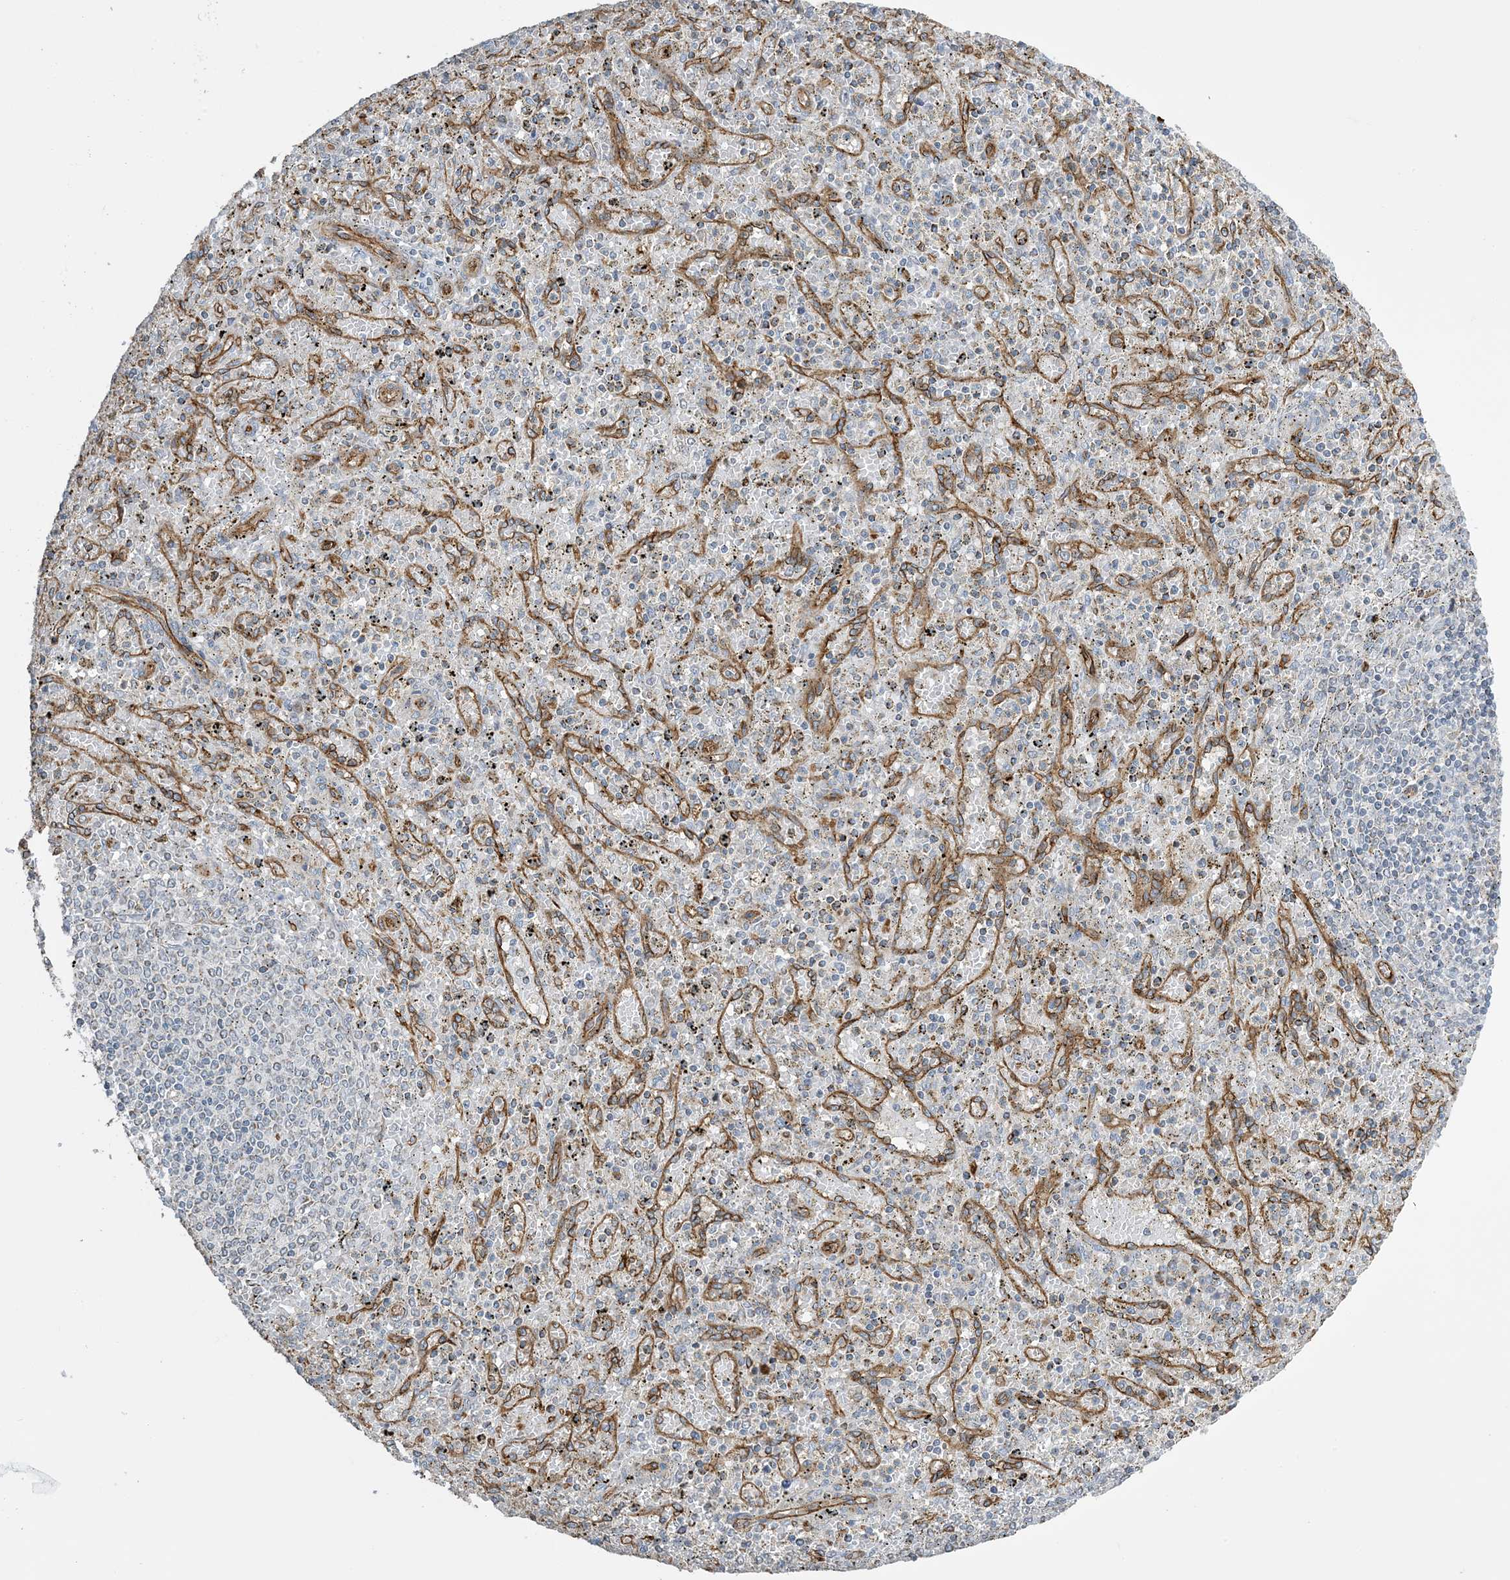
{"staining": {"intensity": "negative", "quantity": "none", "location": "none"}, "tissue": "spleen", "cell_type": "Cells in red pulp", "image_type": "normal", "snomed": [{"axis": "morphology", "description": "Normal tissue, NOS"}, {"axis": "topography", "description": "Spleen"}], "caption": "IHC micrograph of unremarkable spleen stained for a protein (brown), which reveals no staining in cells in red pulp.", "gene": "AGA", "patient": {"sex": "male", "age": 72}}